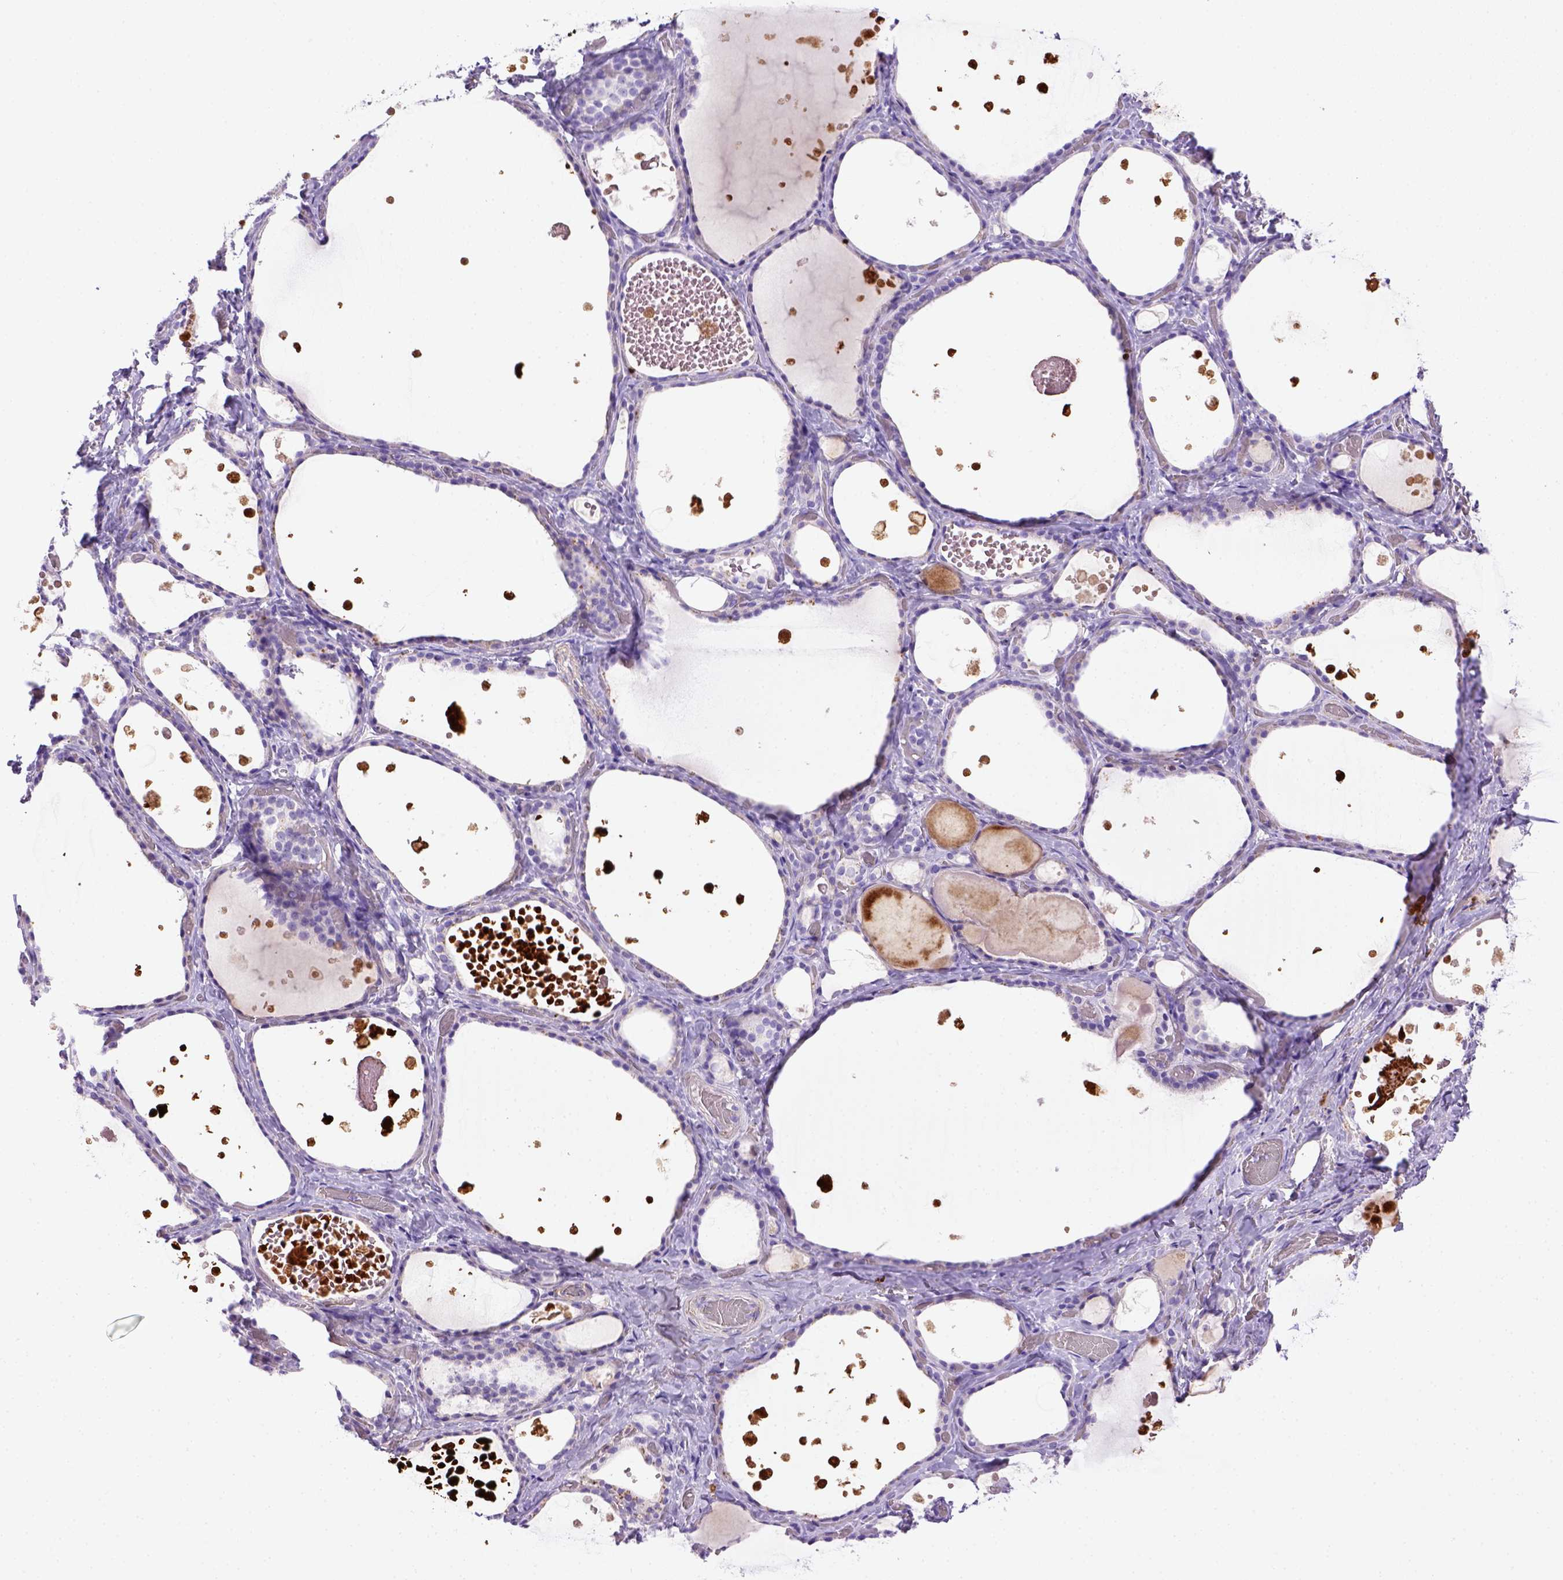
{"staining": {"intensity": "negative", "quantity": "none", "location": "none"}, "tissue": "thyroid gland", "cell_type": "Glandular cells", "image_type": "normal", "snomed": [{"axis": "morphology", "description": "Normal tissue, NOS"}, {"axis": "topography", "description": "Thyroid gland"}], "caption": "High magnification brightfield microscopy of benign thyroid gland stained with DAB (brown) and counterstained with hematoxylin (blue): glandular cells show no significant staining. Nuclei are stained in blue.", "gene": "BAAT", "patient": {"sex": "female", "age": 56}}